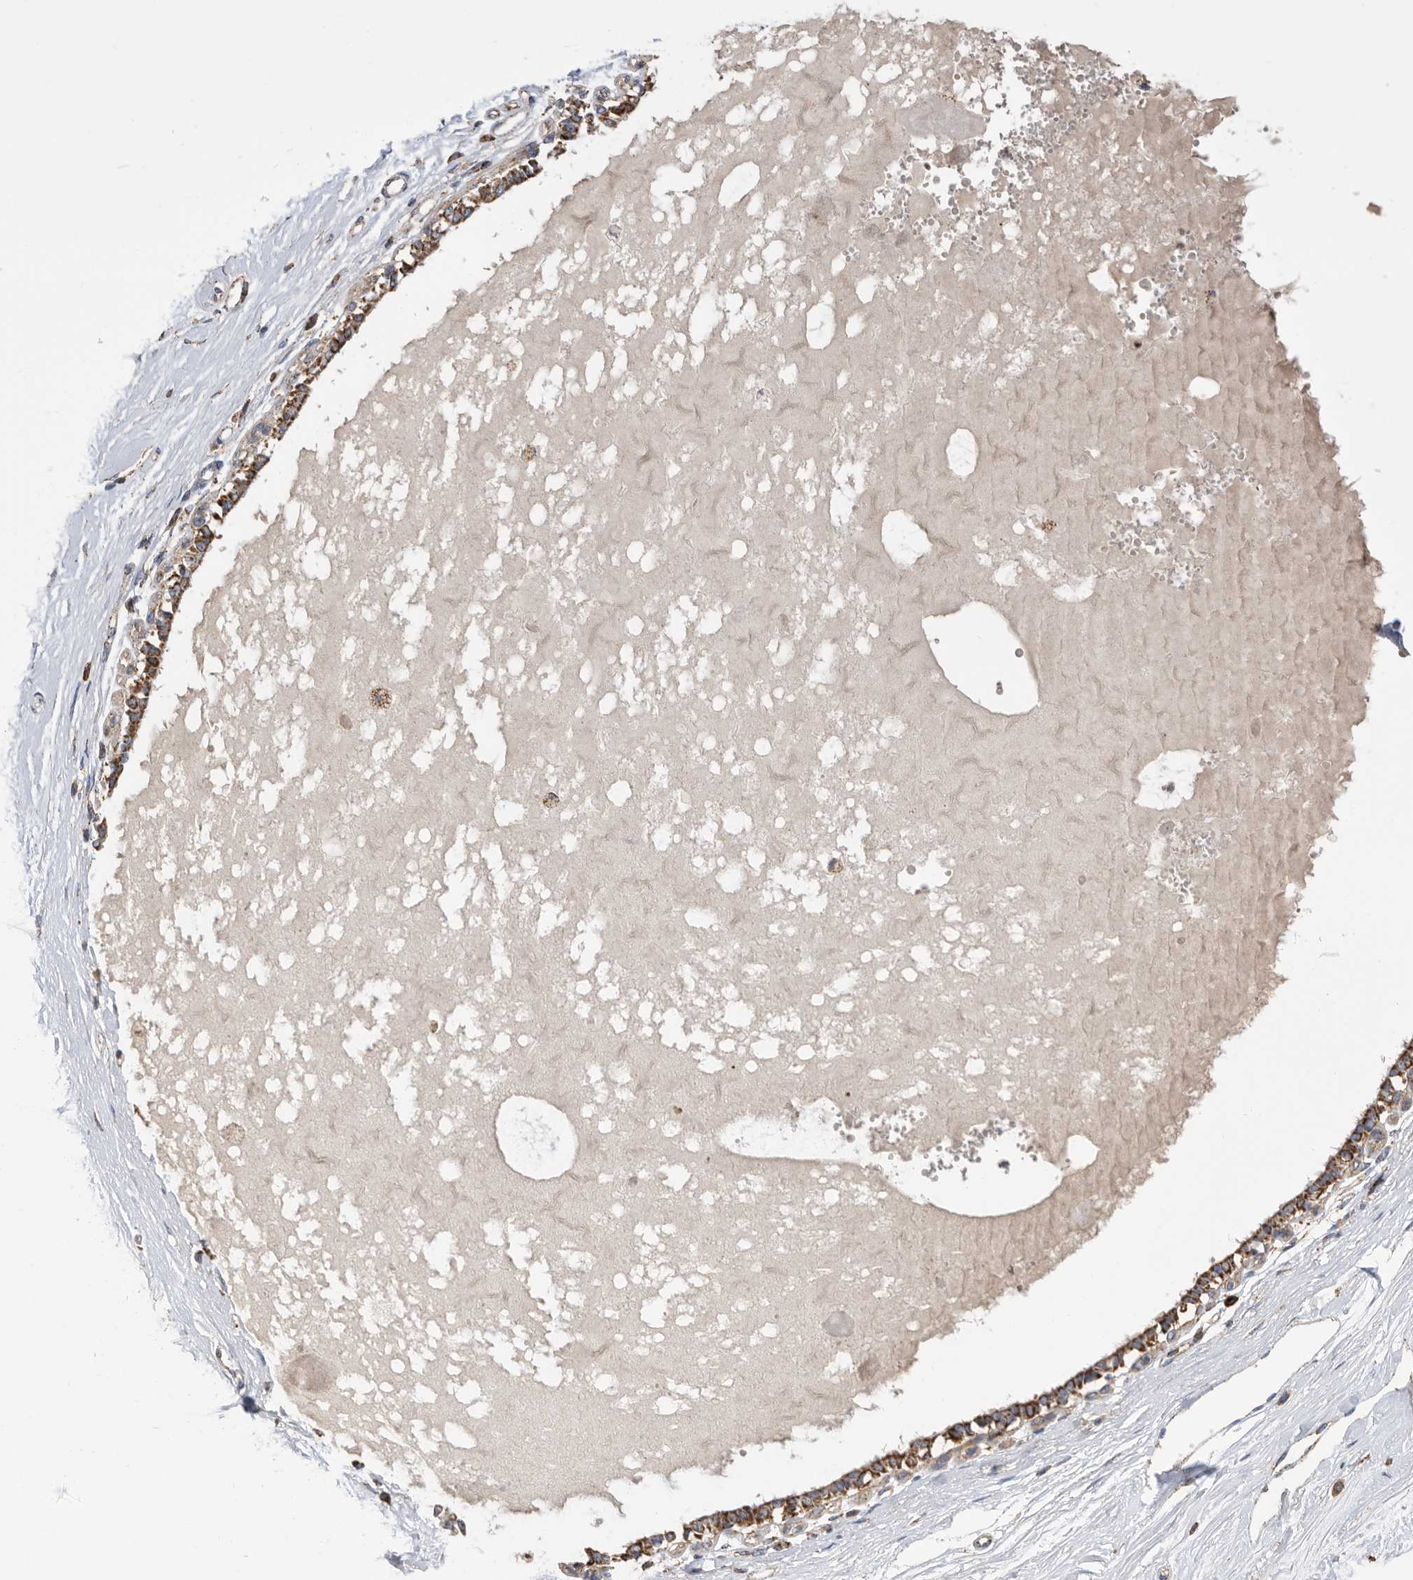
{"staining": {"intensity": "negative", "quantity": "none", "location": "none"}, "tissue": "breast", "cell_type": "Adipocytes", "image_type": "normal", "snomed": [{"axis": "morphology", "description": "Normal tissue, NOS"}, {"axis": "topography", "description": "Breast"}], "caption": "Immunohistochemical staining of normal breast reveals no significant expression in adipocytes. (DAB (3,3'-diaminobenzidine) immunohistochemistry (IHC) with hematoxylin counter stain).", "gene": "WFDC1", "patient": {"sex": "female", "age": 45}}